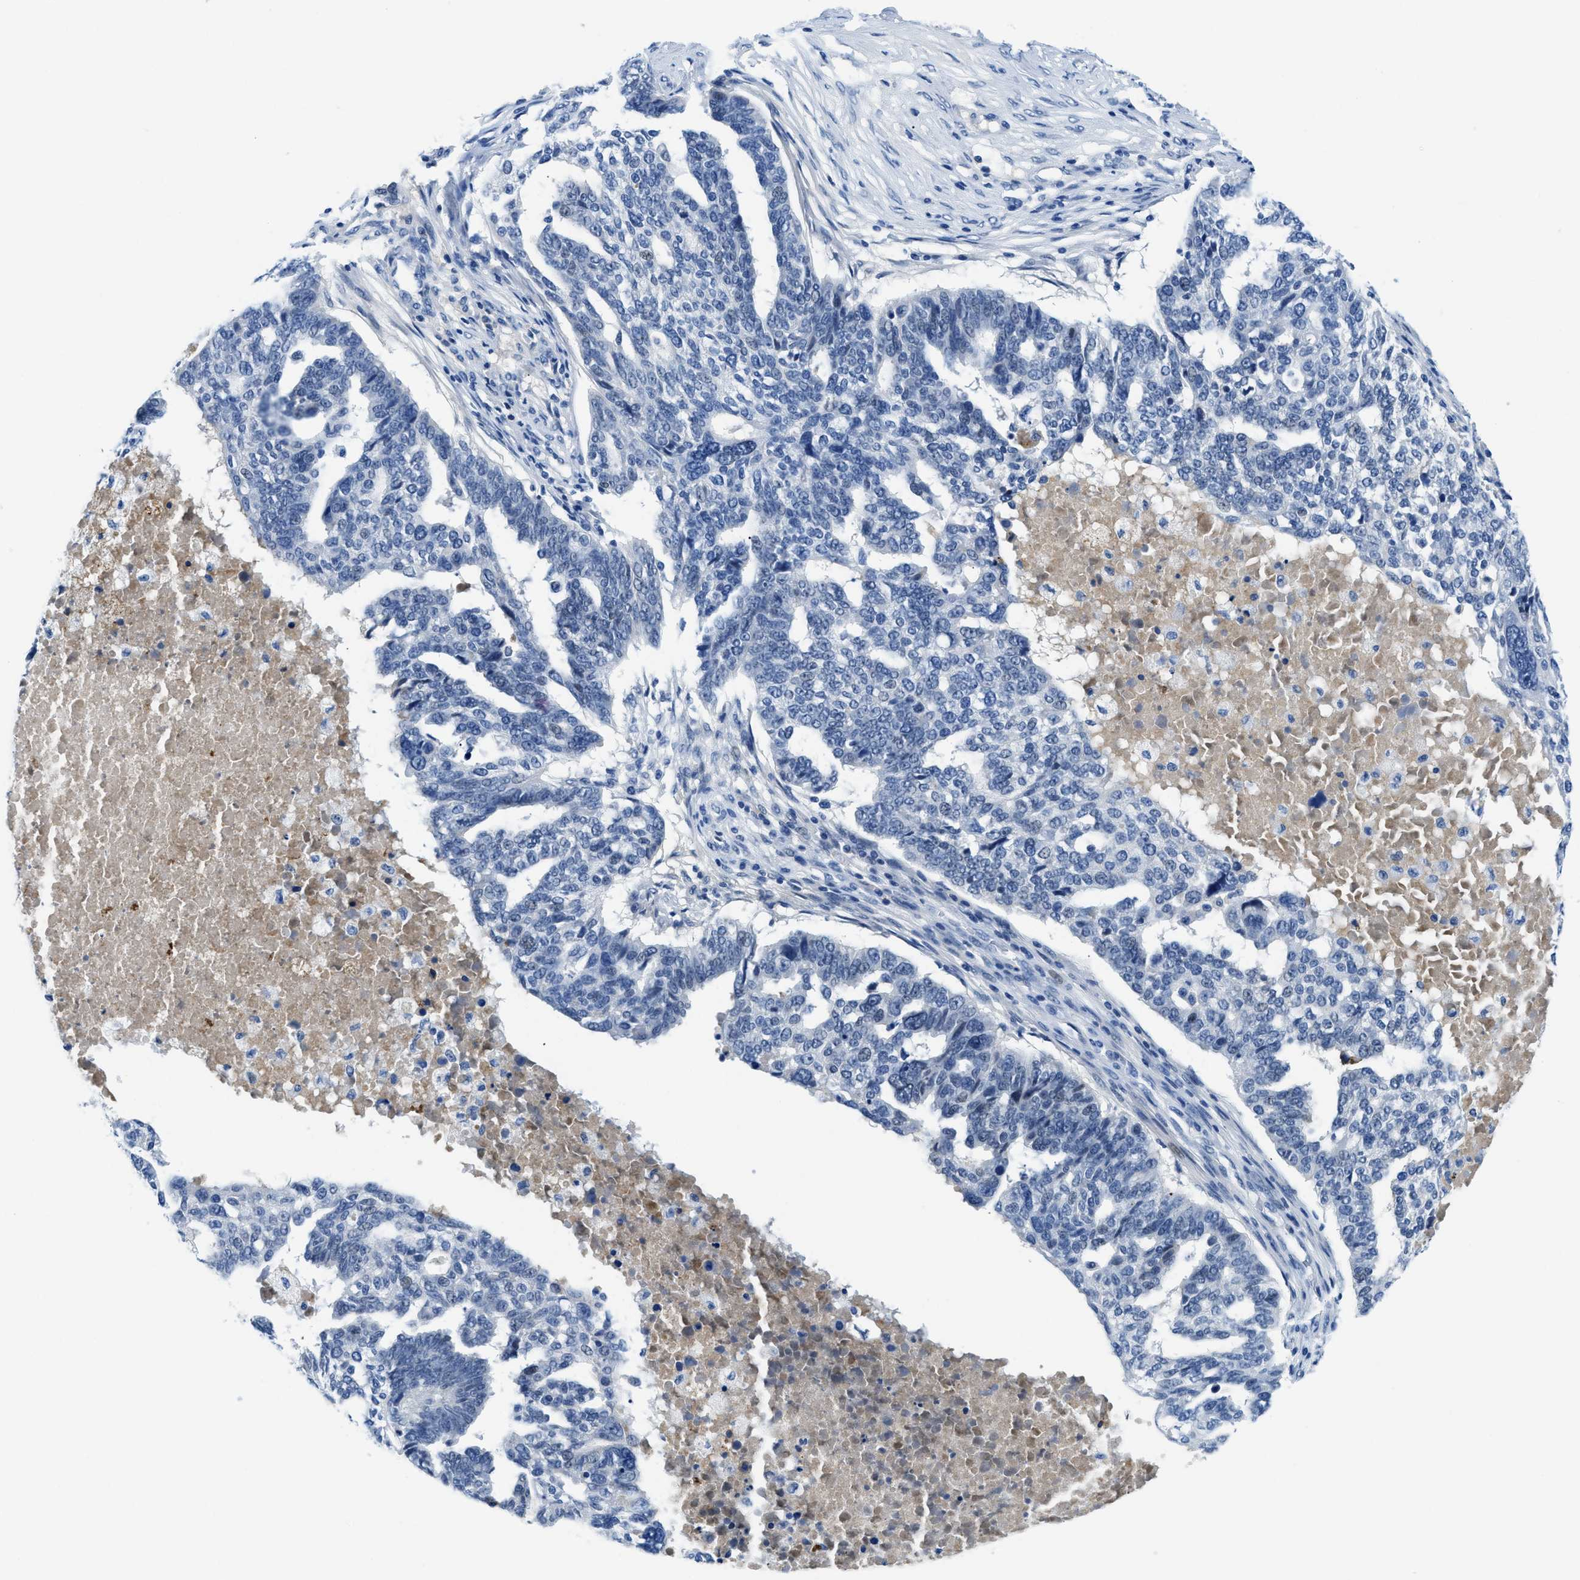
{"staining": {"intensity": "negative", "quantity": "none", "location": "none"}, "tissue": "ovarian cancer", "cell_type": "Tumor cells", "image_type": "cancer", "snomed": [{"axis": "morphology", "description": "Cystadenocarcinoma, serous, NOS"}, {"axis": "topography", "description": "Ovary"}], "caption": "Tumor cells are negative for brown protein staining in ovarian cancer. (DAB IHC, high magnification).", "gene": "MBL2", "patient": {"sex": "female", "age": 59}}